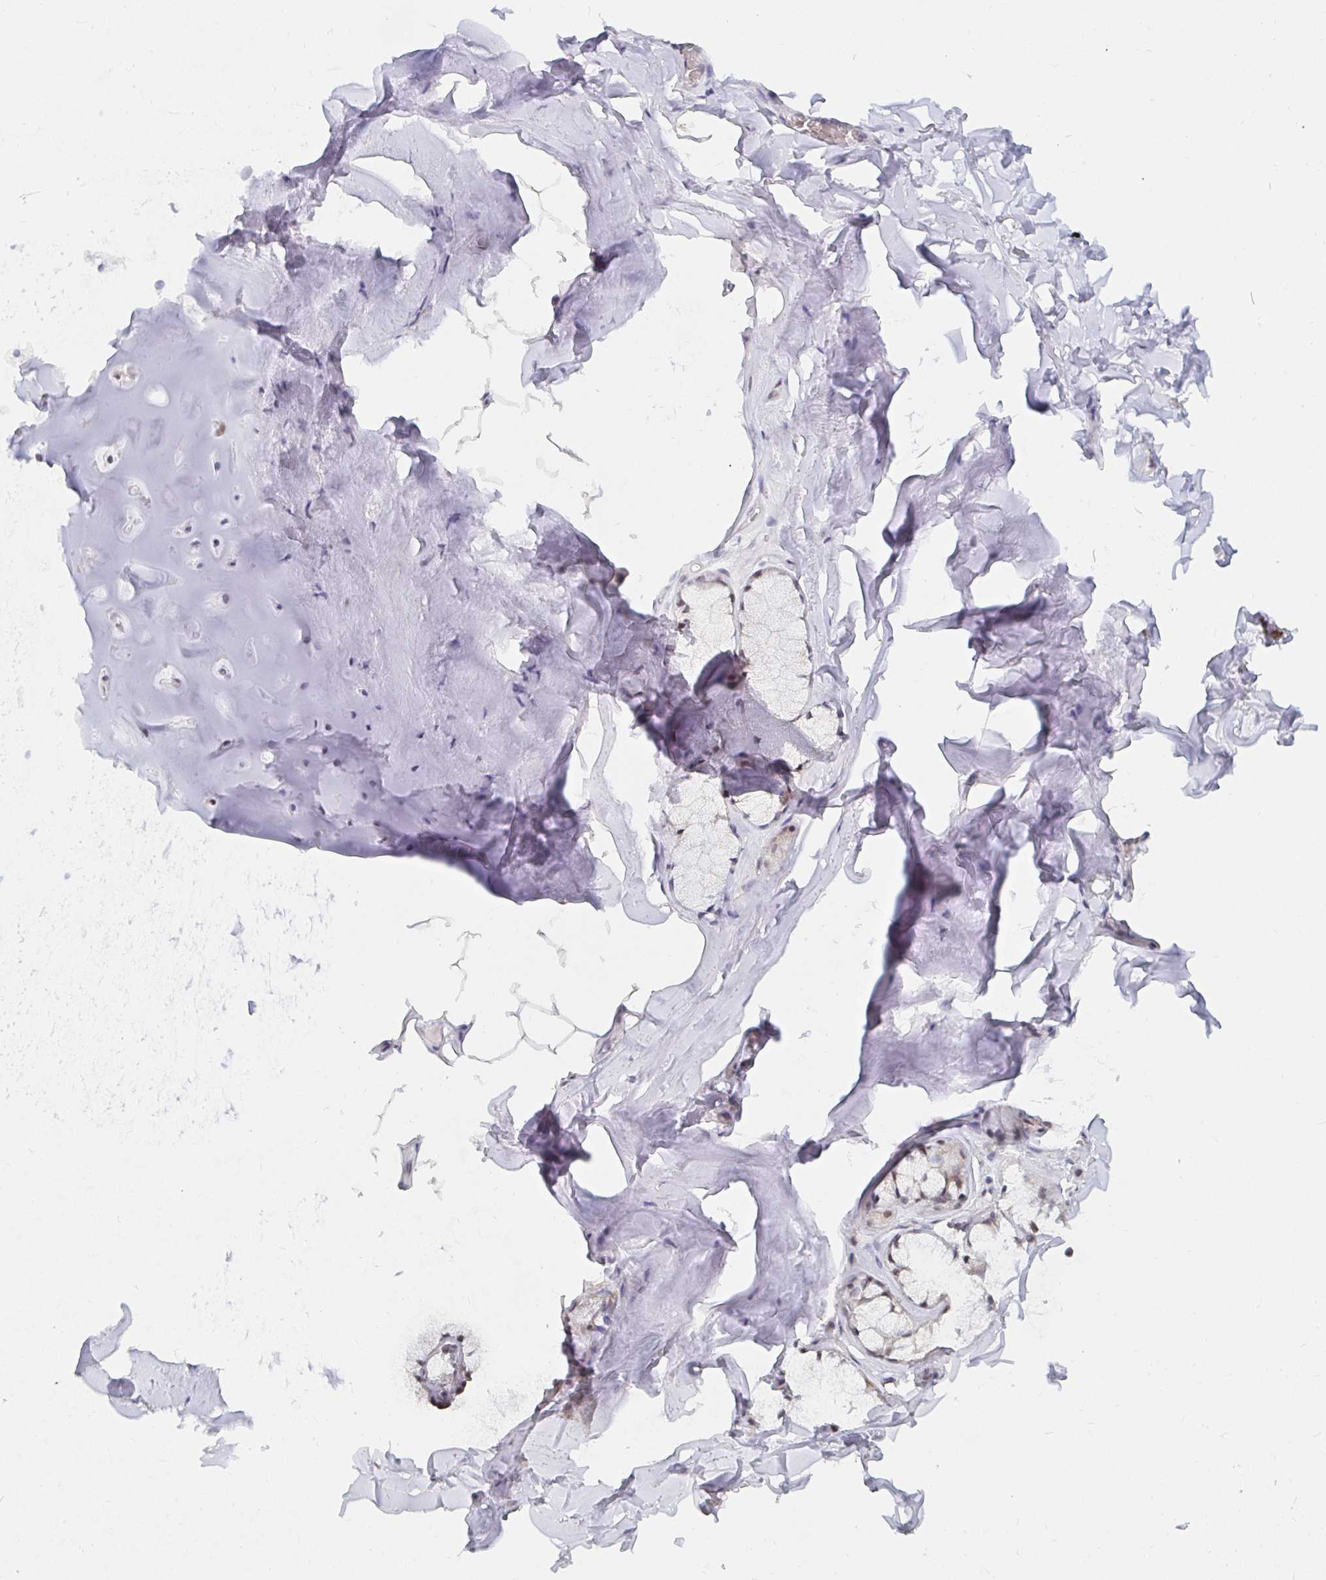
{"staining": {"intensity": "negative", "quantity": "none", "location": "none"}, "tissue": "adipose tissue", "cell_type": "Adipocytes", "image_type": "normal", "snomed": [{"axis": "morphology", "description": "Normal tissue, NOS"}, {"axis": "topography", "description": "Cartilage tissue"}, {"axis": "topography", "description": "Bronchus"}, {"axis": "topography", "description": "Peripheral nerve tissue"}], "caption": "This is an immunohistochemistry histopathology image of normal adipose tissue. There is no expression in adipocytes.", "gene": "COL28A1", "patient": {"sex": "male", "age": 67}}